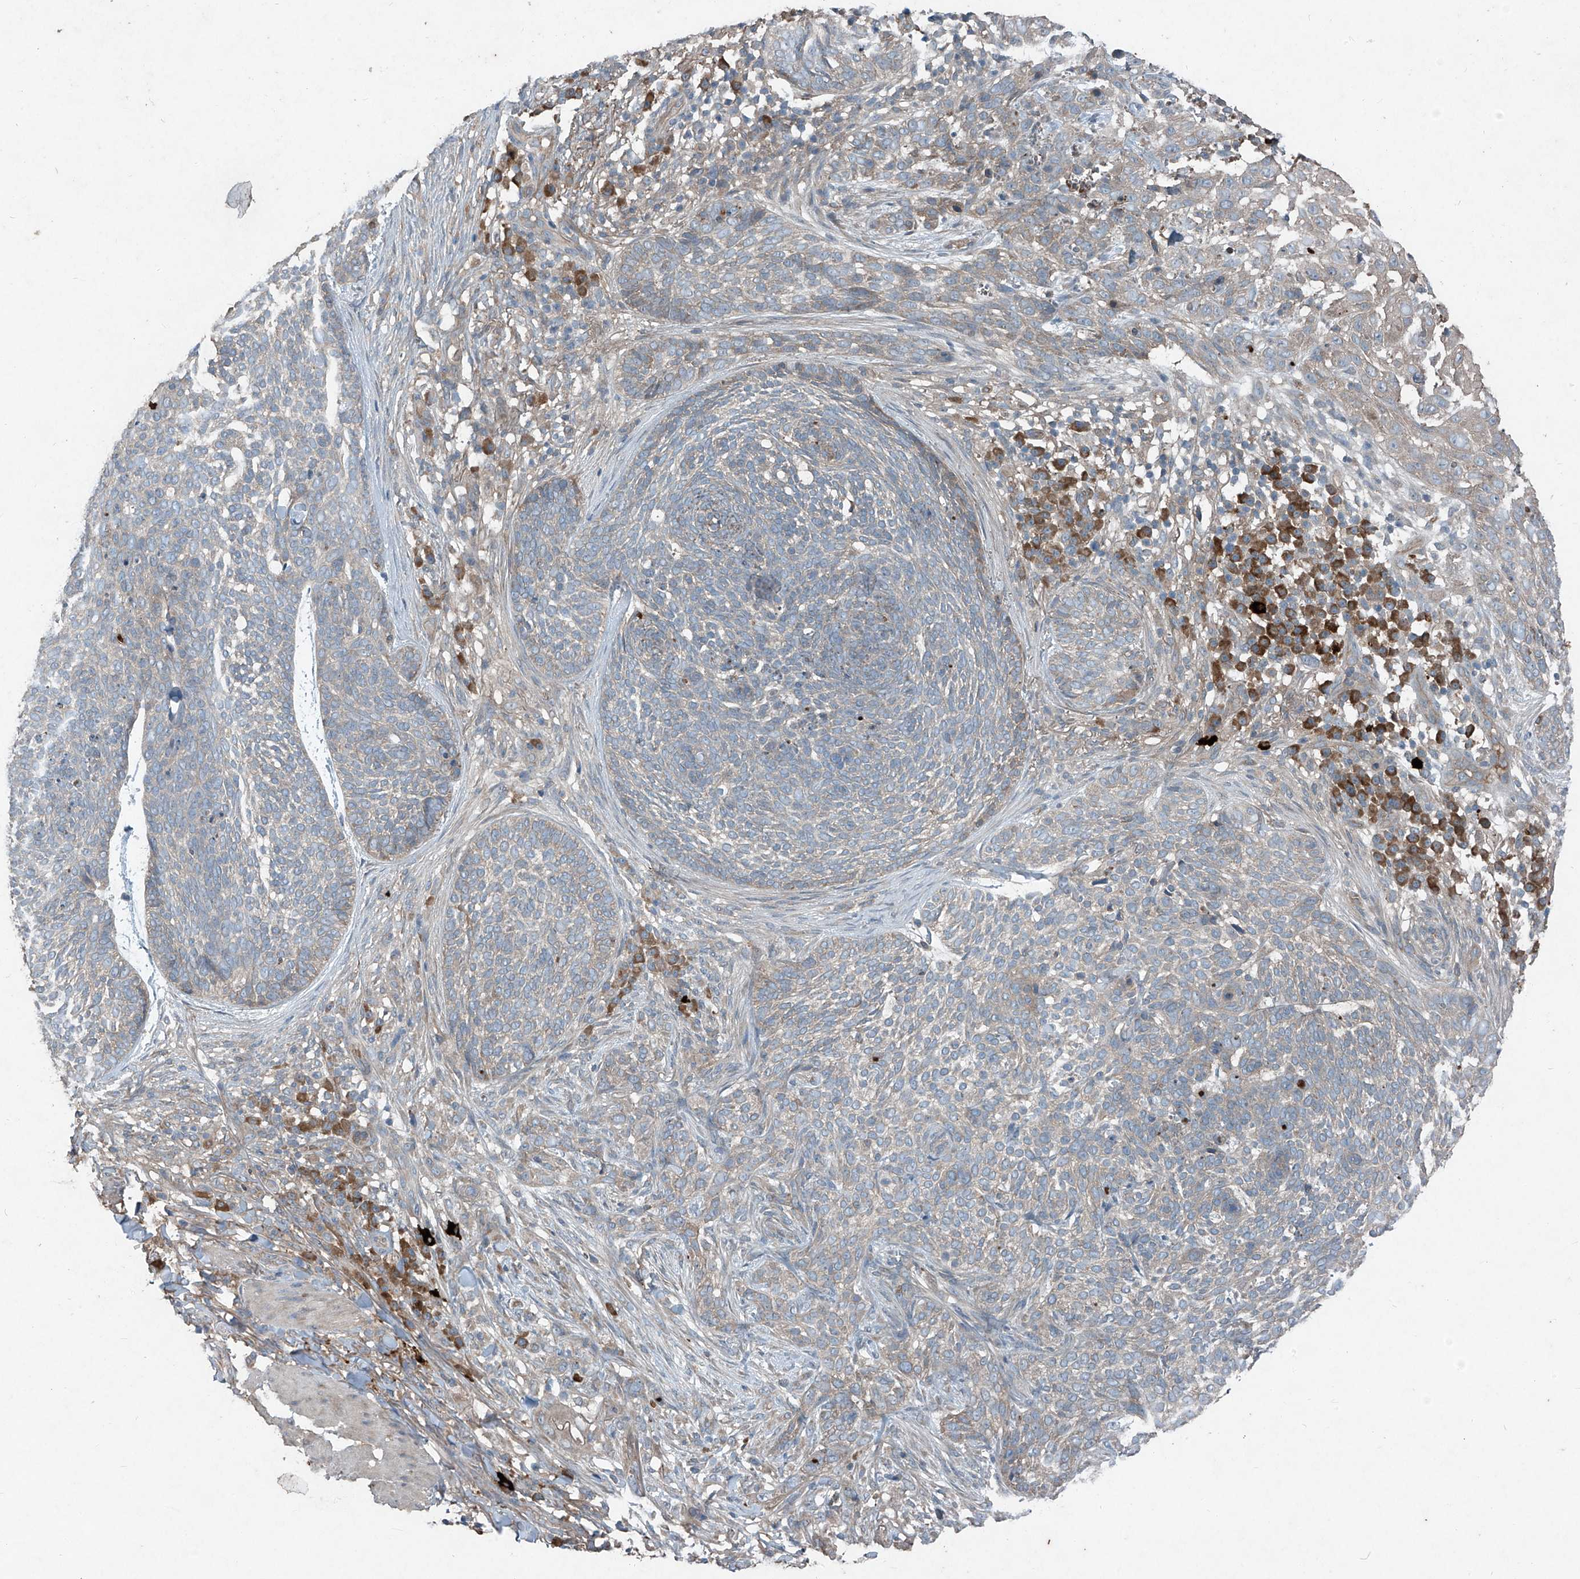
{"staining": {"intensity": "weak", "quantity": "<25%", "location": "cytoplasmic/membranous"}, "tissue": "skin cancer", "cell_type": "Tumor cells", "image_type": "cancer", "snomed": [{"axis": "morphology", "description": "Basal cell carcinoma"}, {"axis": "topography", "description": "Skin"}], "caption": "IHC image of human skin basal cell carcinoma stained for a protein (brown), which exhibits no positivity in tumor cells. Nuclei are stained in blue.", "gene": "FOXRED2", "patient": {"sex": "female", "age": 64}}